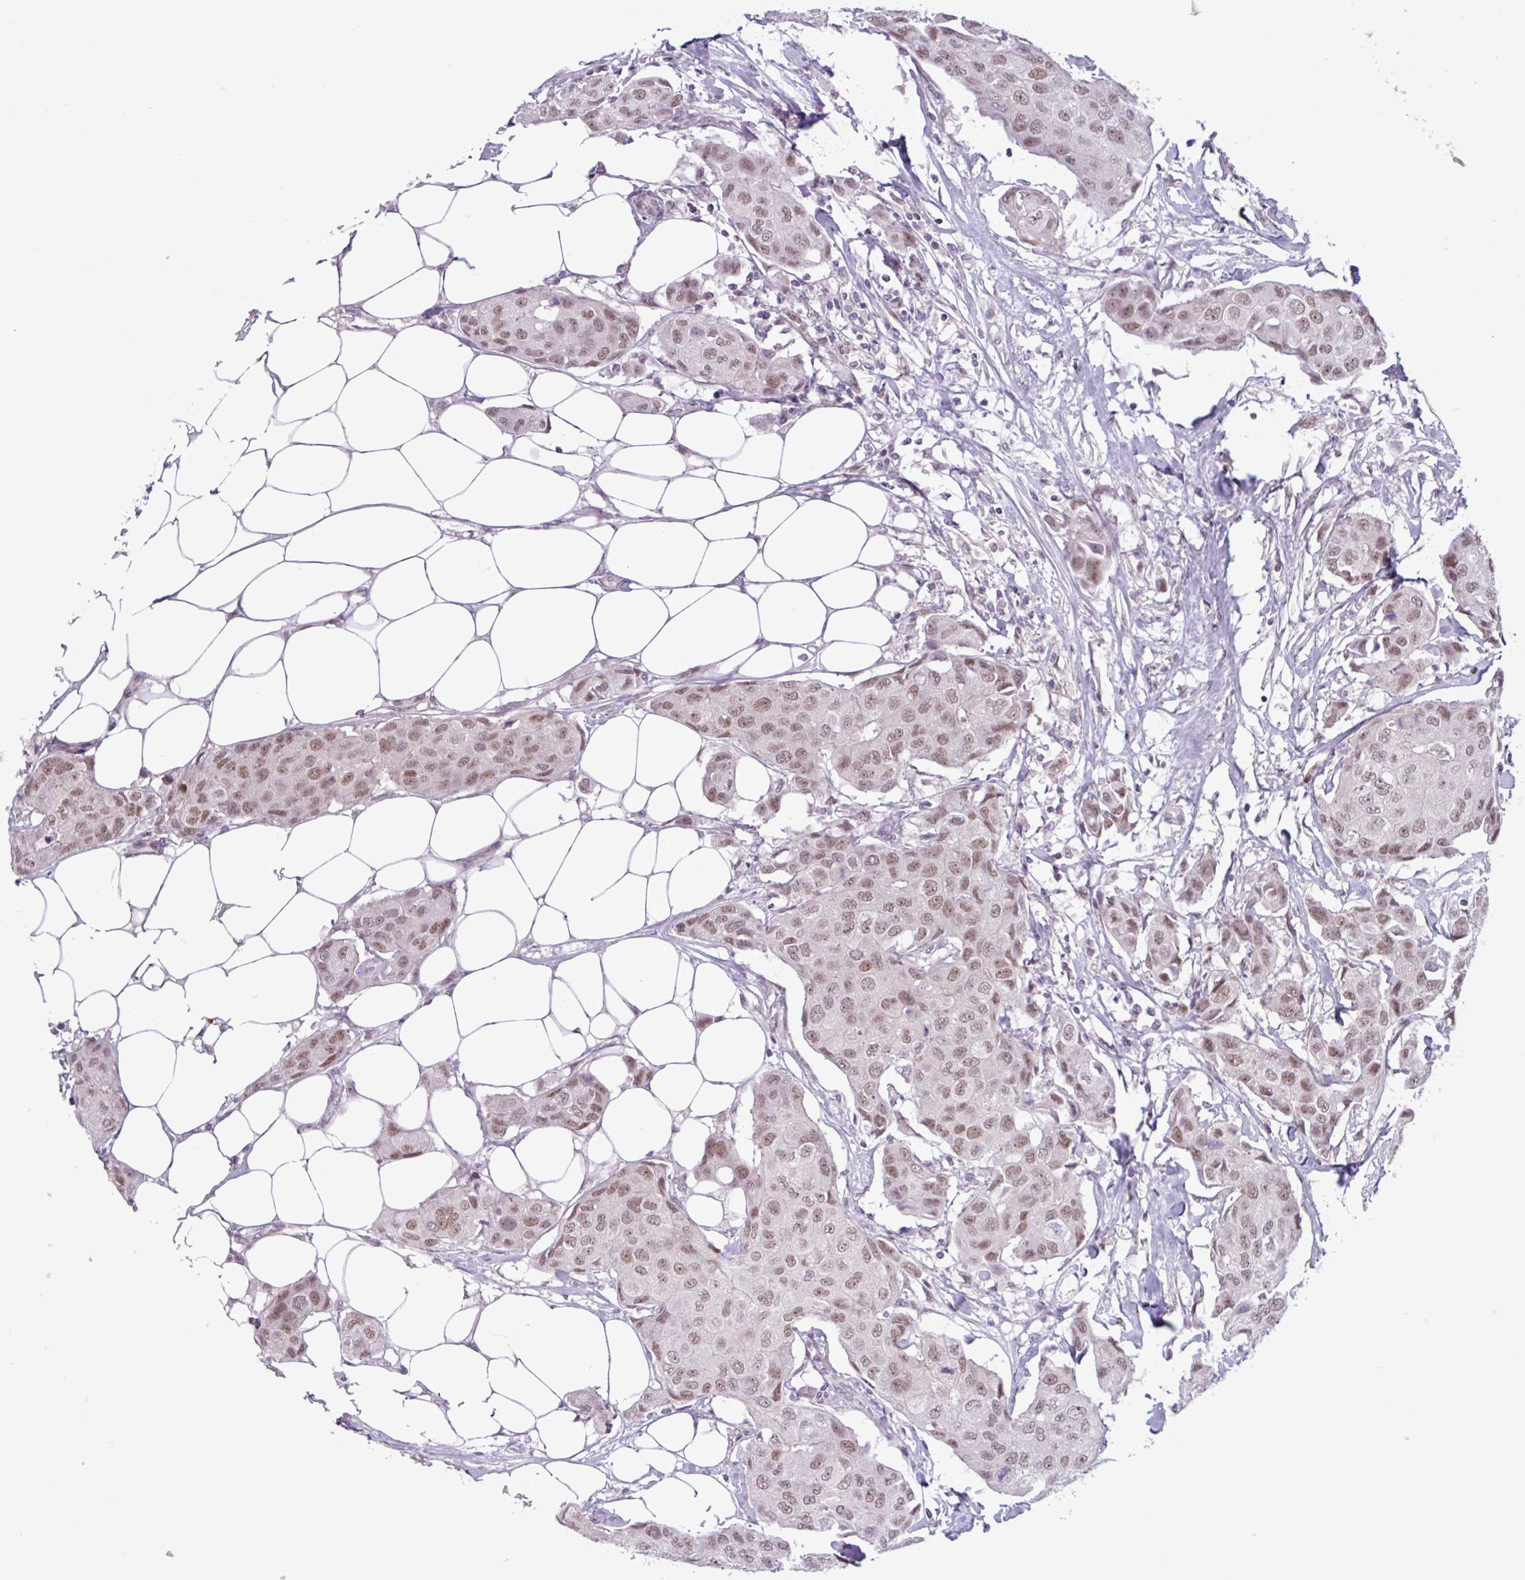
{"staining": {"intensity": "moderate", "quantity": ">75%", "location": "nuclear"}, "tissue": "breast cancer", "cell_type": "Tumor cells", "image_type": "cancer", "snomed": [{"axis": "morphology", "description": "Duct carcinoma"}, {"axis": "topography", "description": "Breast"}, {"axis": "topography", "description": "Lymph node"}], "caption": "Immunohistochemistry (IHC) of breast cancer (infiltrating ductal carcinoma) reveals medium levels of moderate nuclear positivity in about >75% of tumor cells.", "gene": "NOTCH2", "patient": {"sex": "female", "age": 80}}